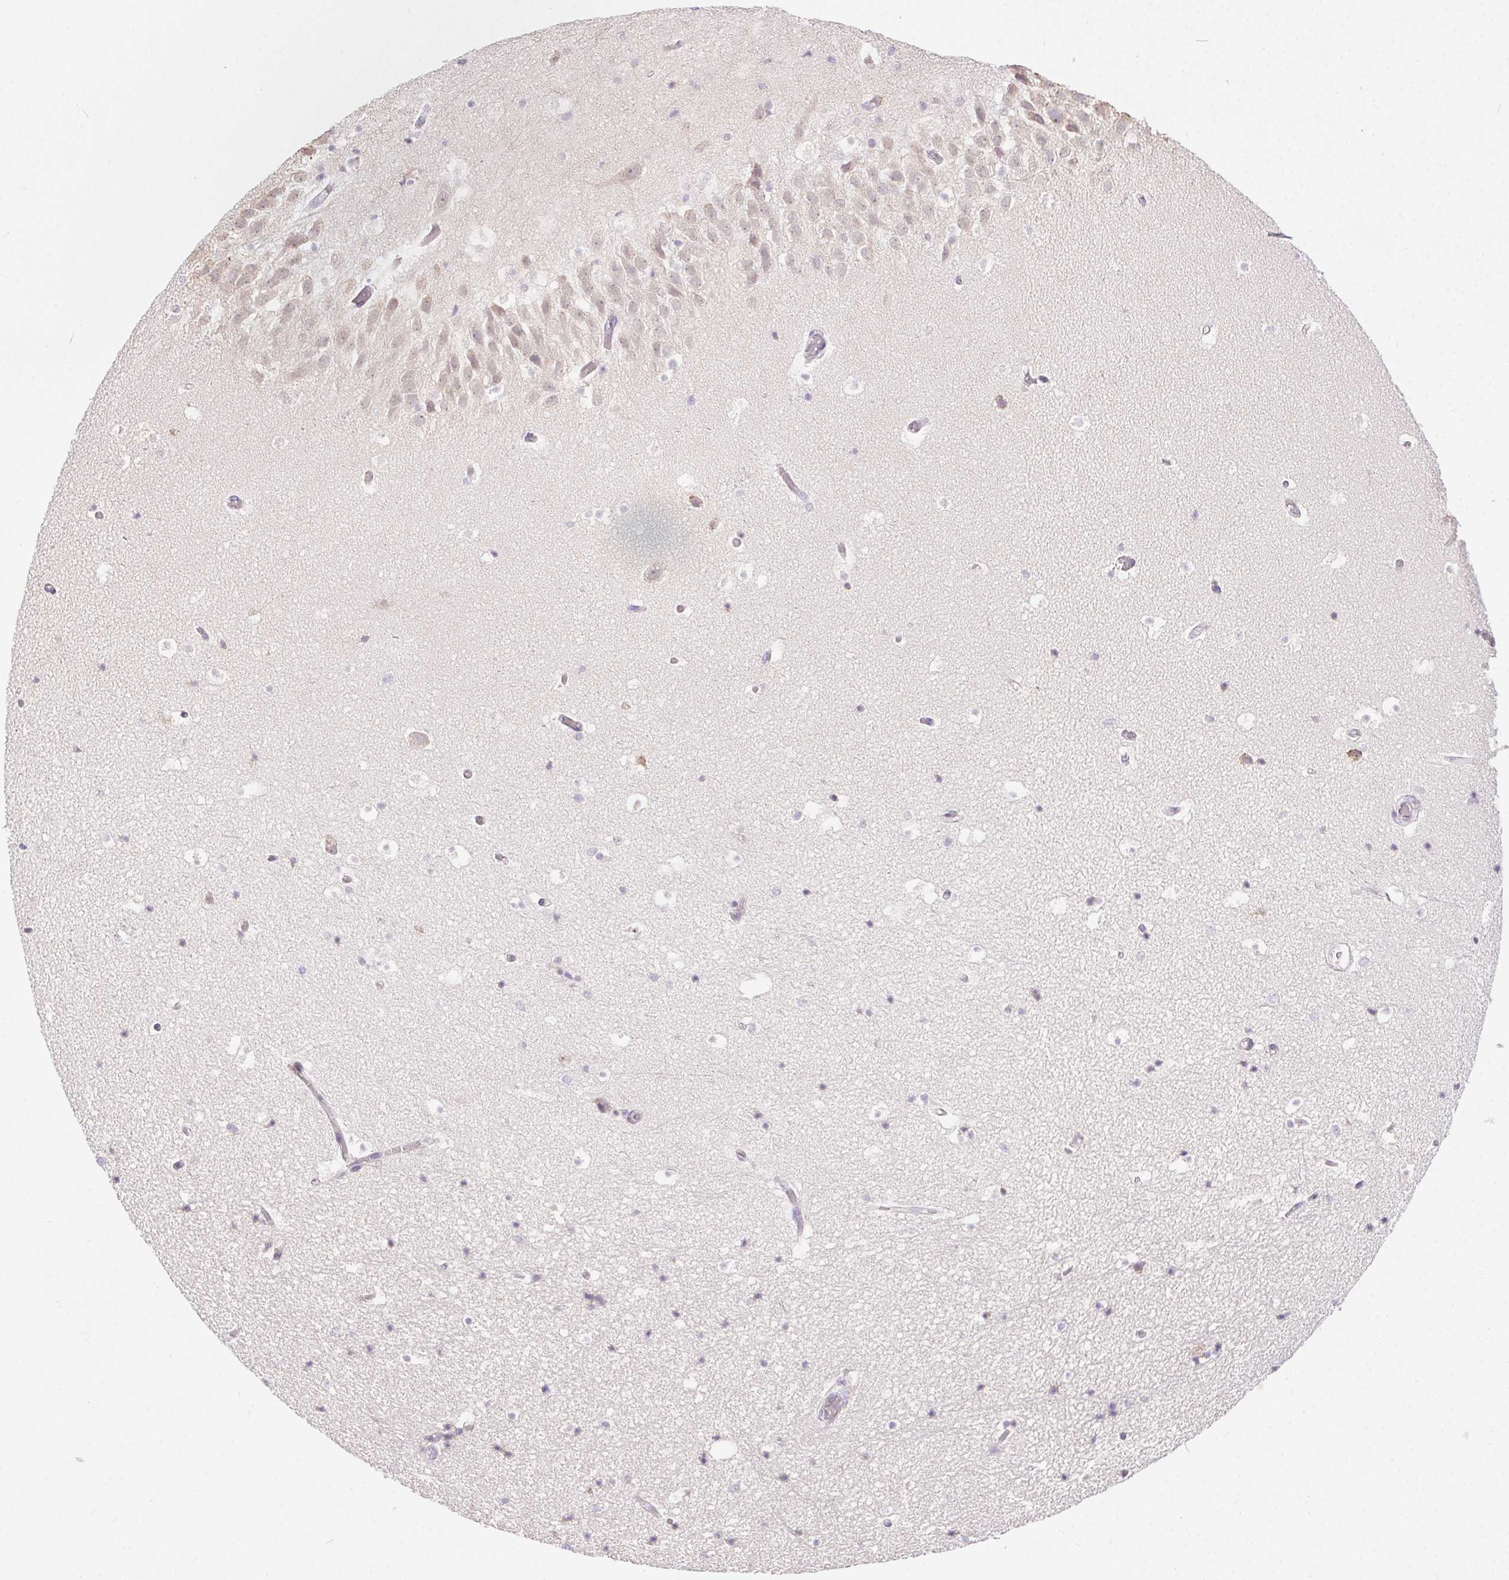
{"staining": {"intensity": "negative", "quantity": "none", "location": "none"}, "tissue": "hippocampus", "cell_type": "Glial cells", "image_type": "normal", "snomed": [{"axis": "morphology", "description": "Normal tissue, NOS"}, {"axis": "topography", "description": "Hippocampus"}], "caption": "IHC of unremarkable human hippocampus reveals no positivity in glial cells.", "gene": "SNX31", "patient": {"sex": "male", "age": 26}}